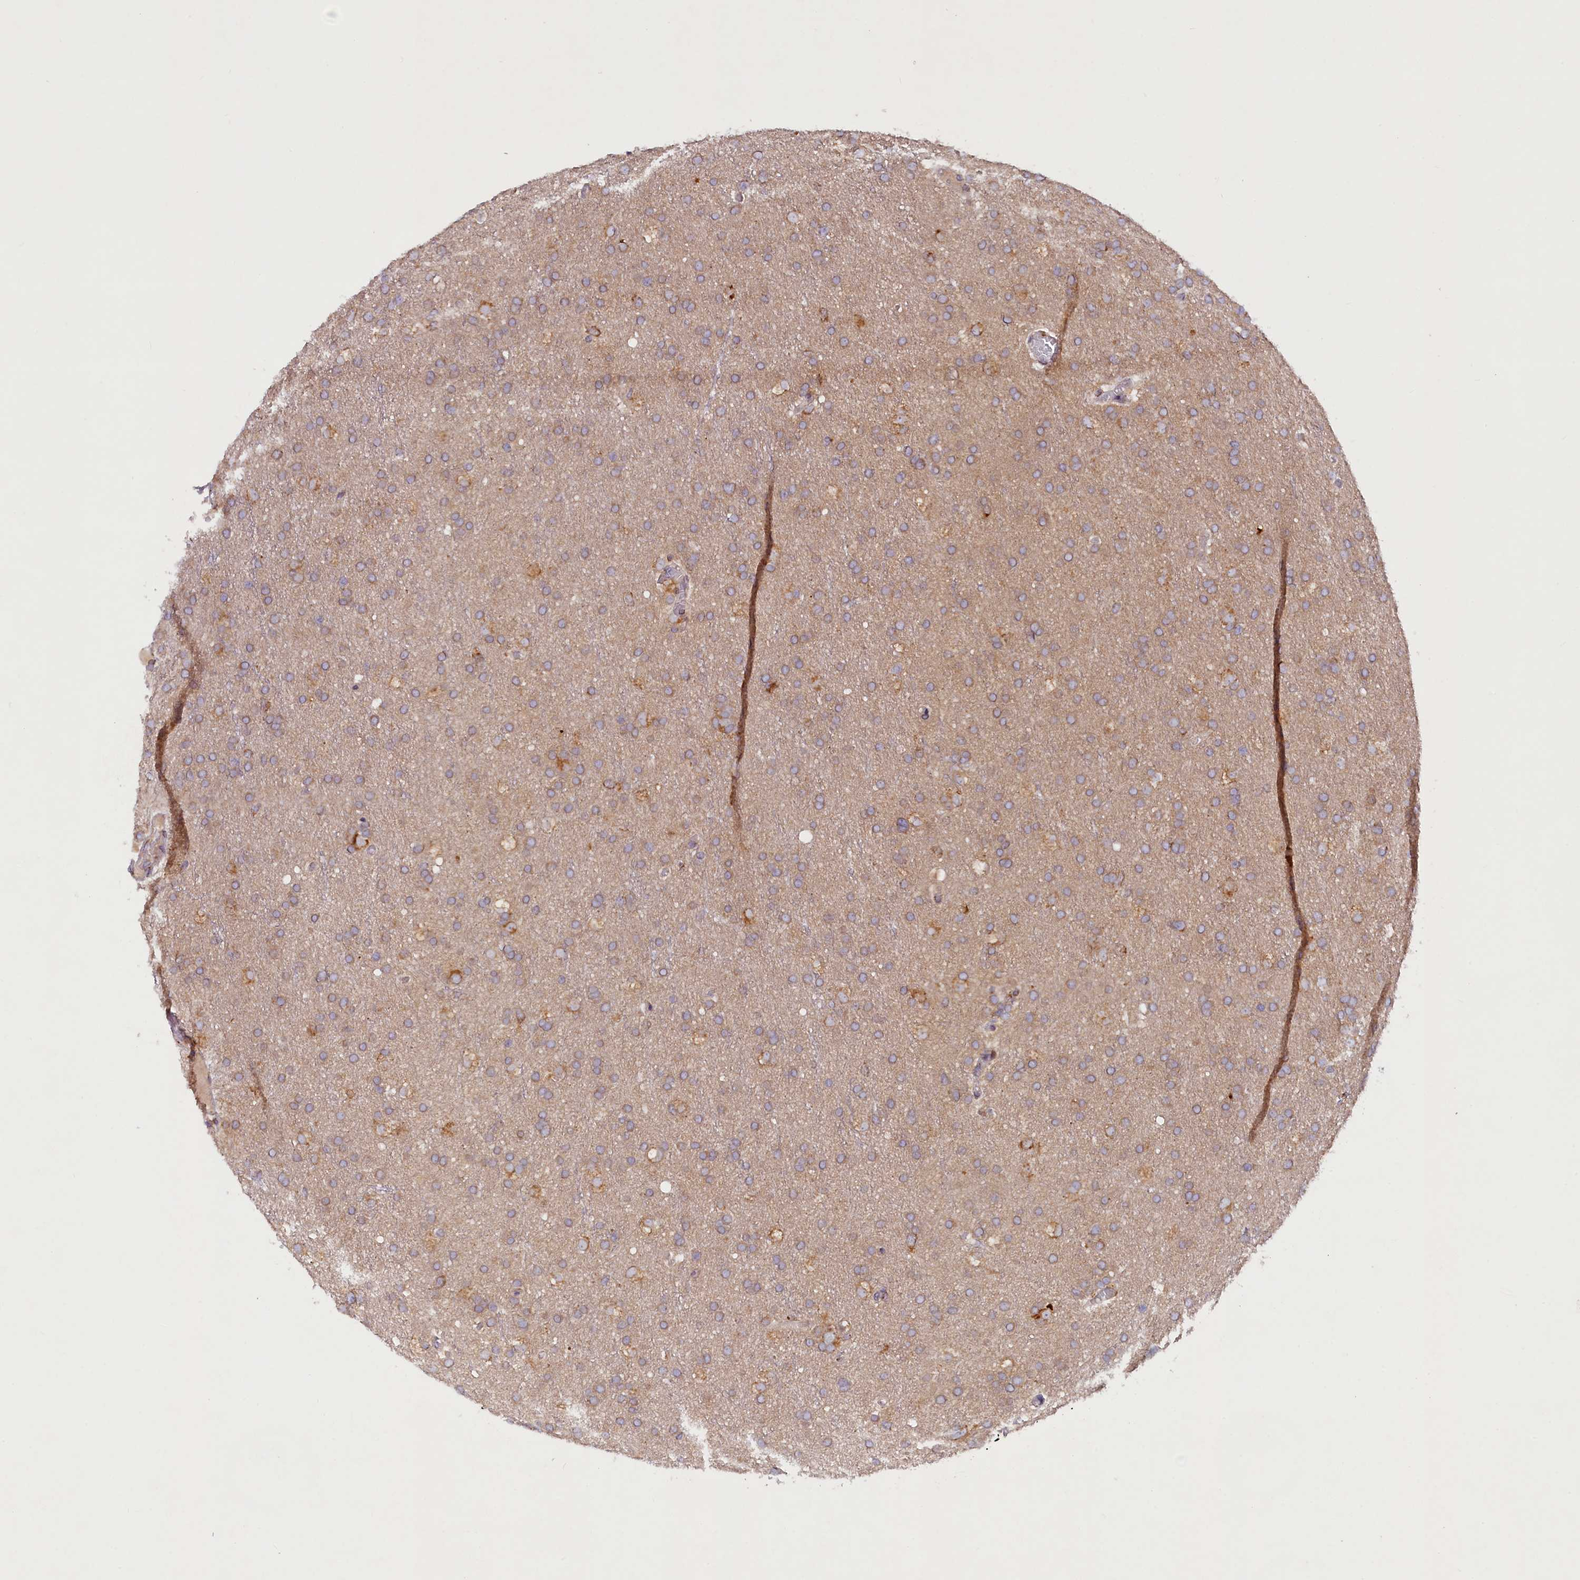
{"staining": {"intensity": "weak", "quantity": "<25%", "location": "cytoplasmic/membranous"}, "tissue": "glioma", "cell_type": "Tumor cells", "image_type": "cancer", "snomed": [{"axis": "morphology", "description": "Glioma, malignant, High grade"}, {"axis": "topography", "description": "Cerebral cortex"}], "caption": "This photomicrograph is of malignant high-grade glioma stained with immunohistochemistry (IHC) to label a protein in brown with the nuclei are counter-stained blue. There is no expression in tumor cells. (DAB (3,3'-diaminobenzidine) immunohistochemistry with hematoxylin counter stain).", "gene": "SSC5D", "patient": {"sex": "female", "age": 36}}